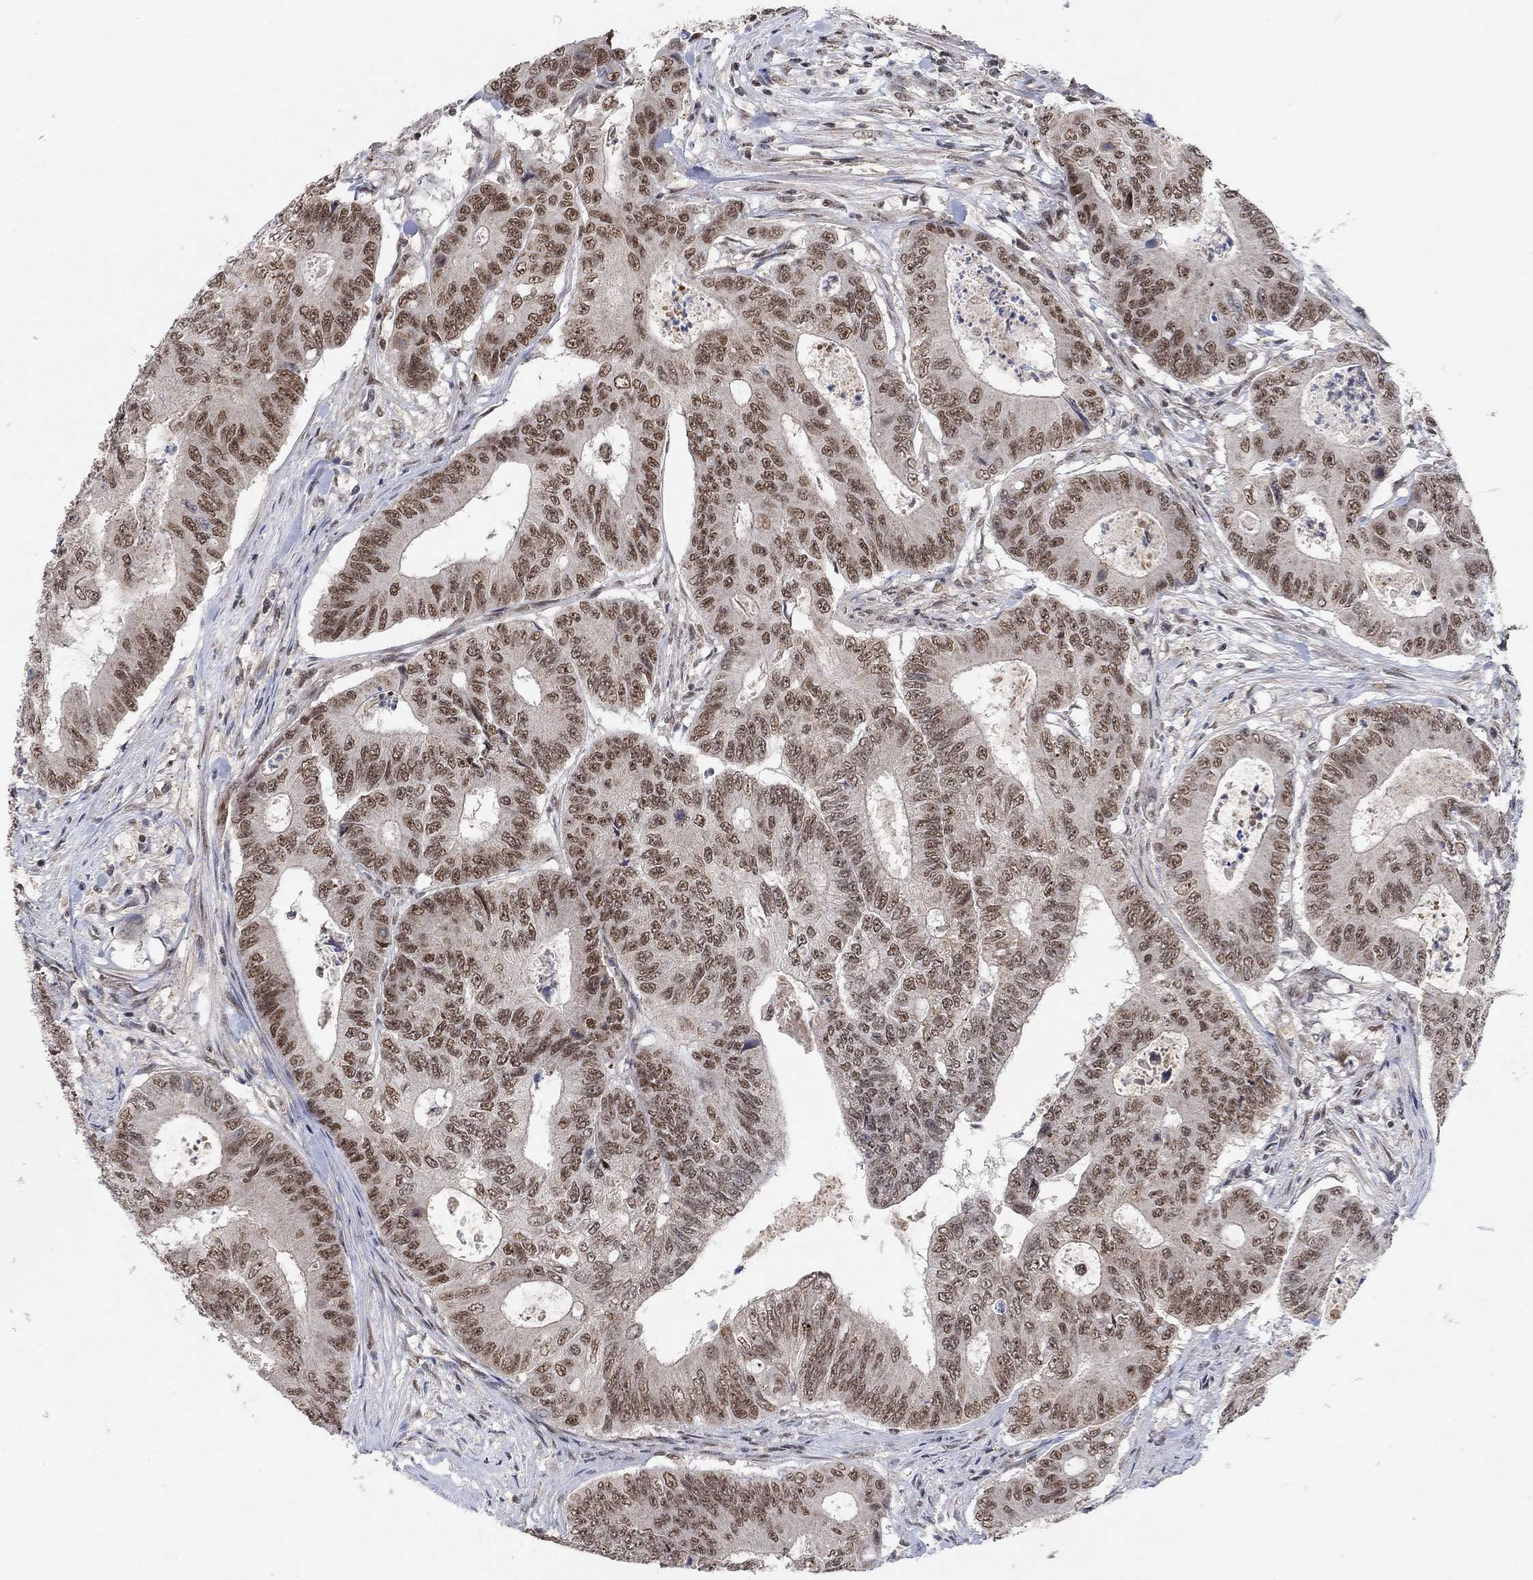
{"staining": {"intensity": "moderate", "quantity": ">75%", "location": "nuclear"}, "tissue": "colorectal cancer", "cell_type": "Tumor cells", "image_type": "cancer", "snomed": [{"axis": "morphology", "description": "Adenocarcinoma, NOS"}, {"axis": "topography", "description": "Colon"}], "caption": "IHC image of neoplastic tissue: colorectal cancer stained using immunohistochemistry (IHC) reveals medium levels of moderate protein expression localized specifically in the nuclear of tumor cells, appearing as a nuclear brown color.", "gene": "THAP8", "patient": {"sex": "female", "age": 48}}